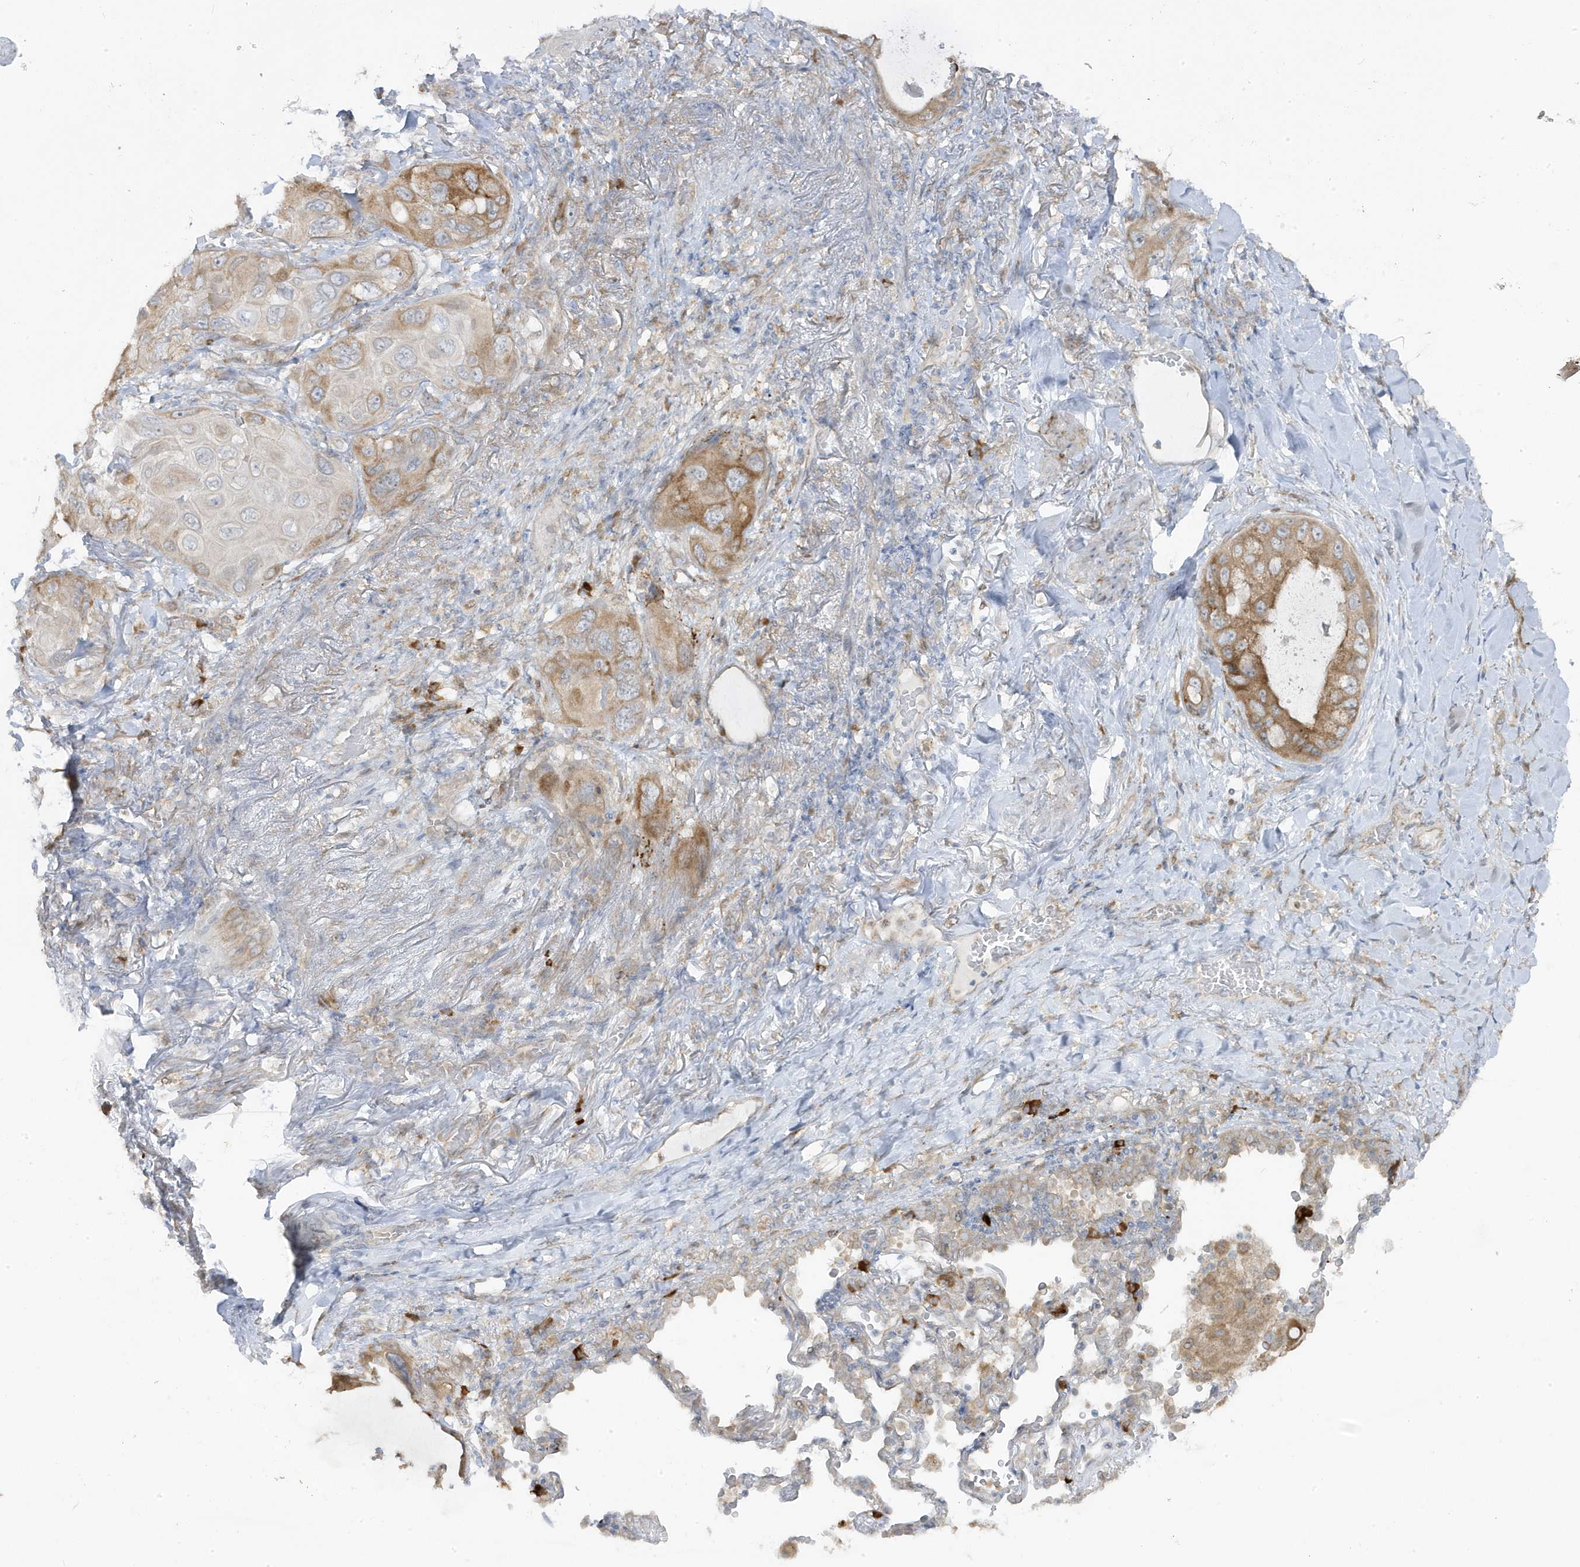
{"staining": {"intensity": "moderate", "quantity": ">75%", "location": "cytoplasmic/membranous"}, "tissue": "lung cancer", "cell_type": "Tumor cells", "image_type": "cancer", "snomed": [{"axis": "morphology", "description": "Squamous cell carcinoma, NOS"}, {"axis": "topography", "description": "Lung"}], "caption": "IHC staining of lung squamous cell carcinoma, which displays medium levels of moderate cytoplasmic/membranous staining in about >75% of tumor cells indicating moderate cytoplasmic/membranous protein expression. The staining was performed using DAB (brown) for protein detection and nuclei were counterstained in hematoxylin (blue).", "gene": "ZNF654", "patient": {"sex": "female", "age": 73}}